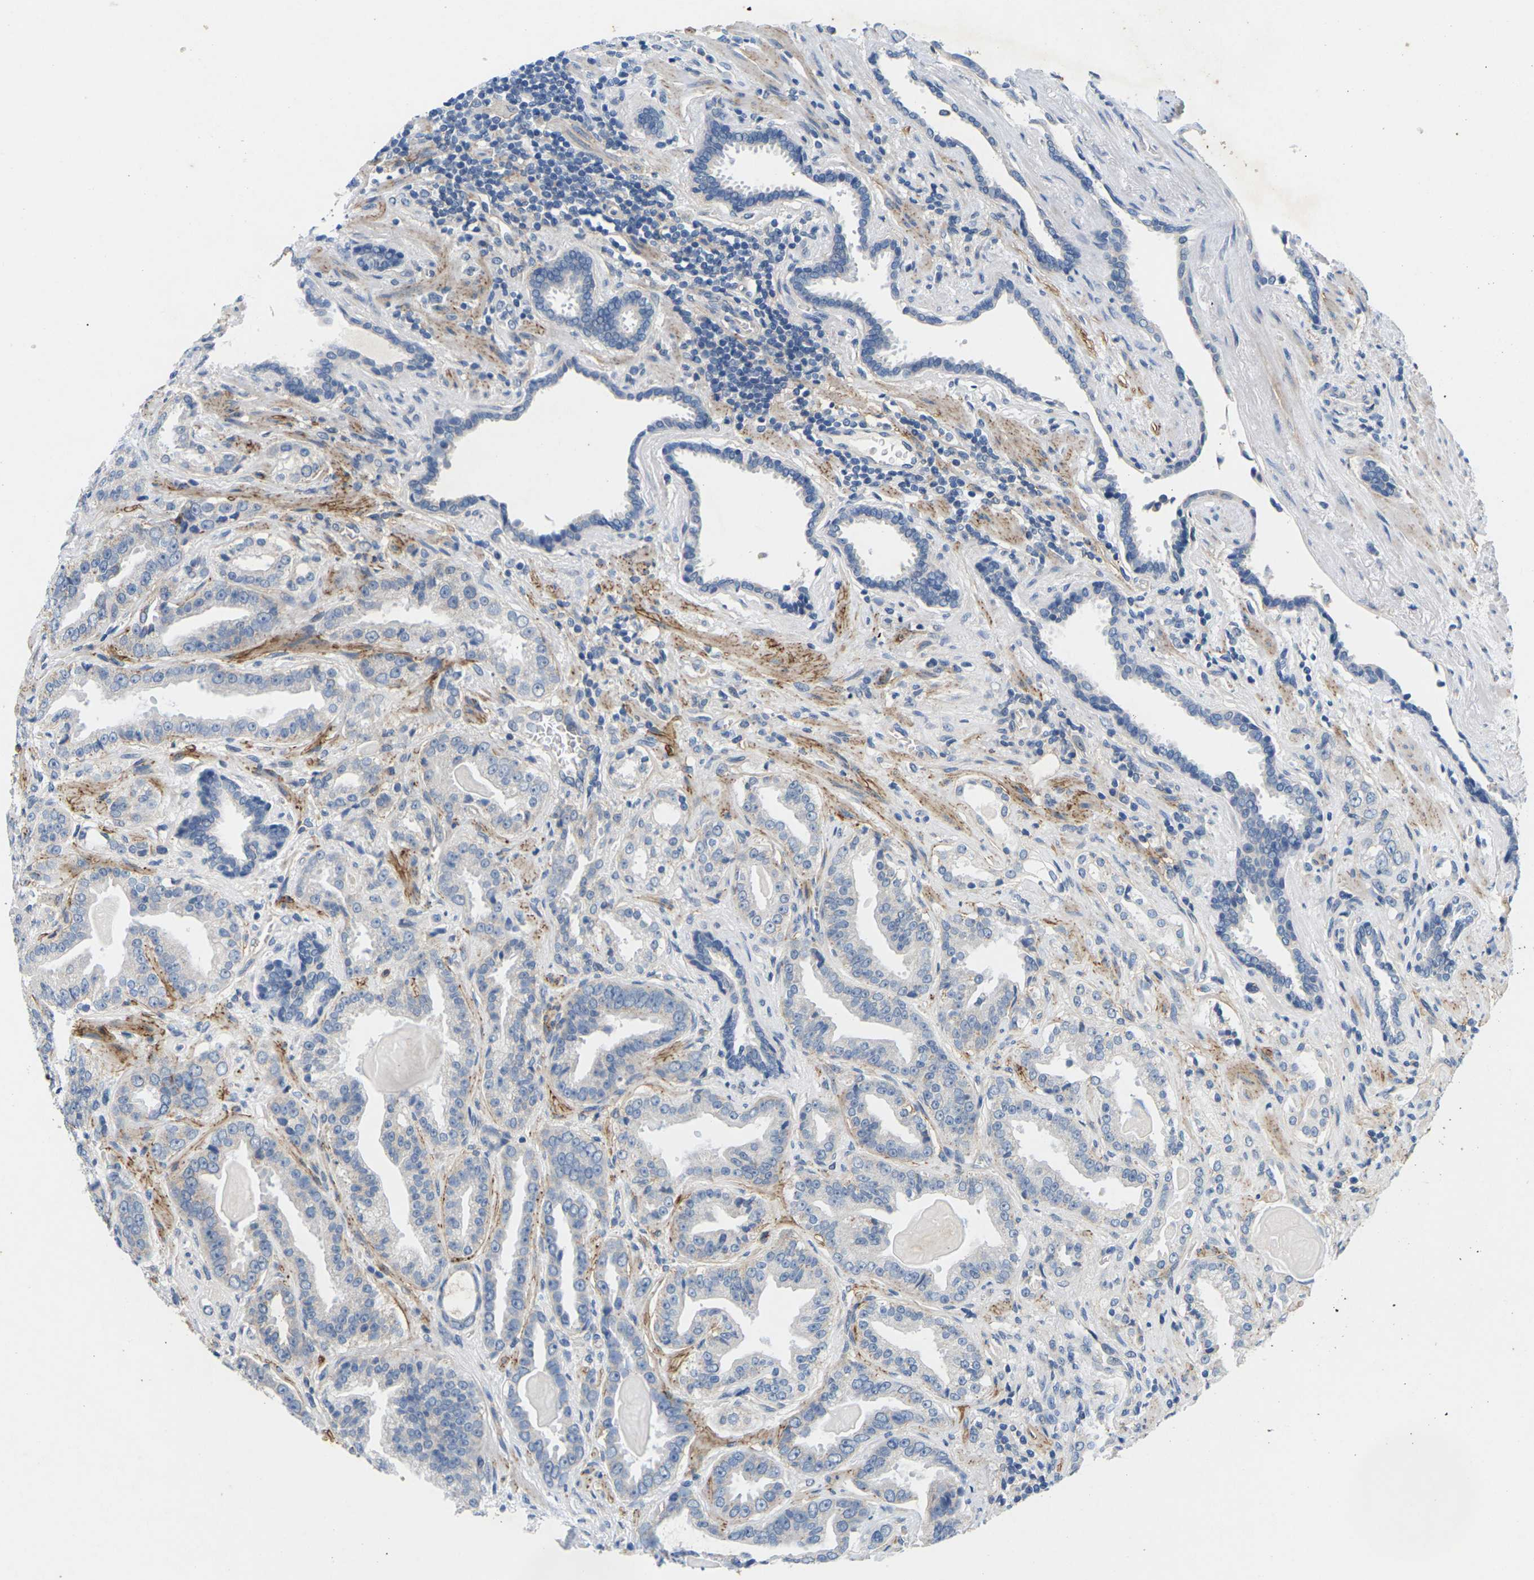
{"staining": {"intensity": "negative", "quantity": "none", "location": "none"}, "tissue": "prostate cancer", "cell_type": "Tumor cells", "image_type": "cancer", "snomed": [{"axis": "morphology", "description": "Adenocarcinoma, Low grade"}, {"axis": "topography", "description": "Prostate"}], "caption": "This is an immunohistochemistry micrograph of human prostate cancer (adenocarcinoma (low-grade)). There is no staining in tumor cells.", "gene": "ITGA5", "patient": {"sex": "male", "age": 60}}